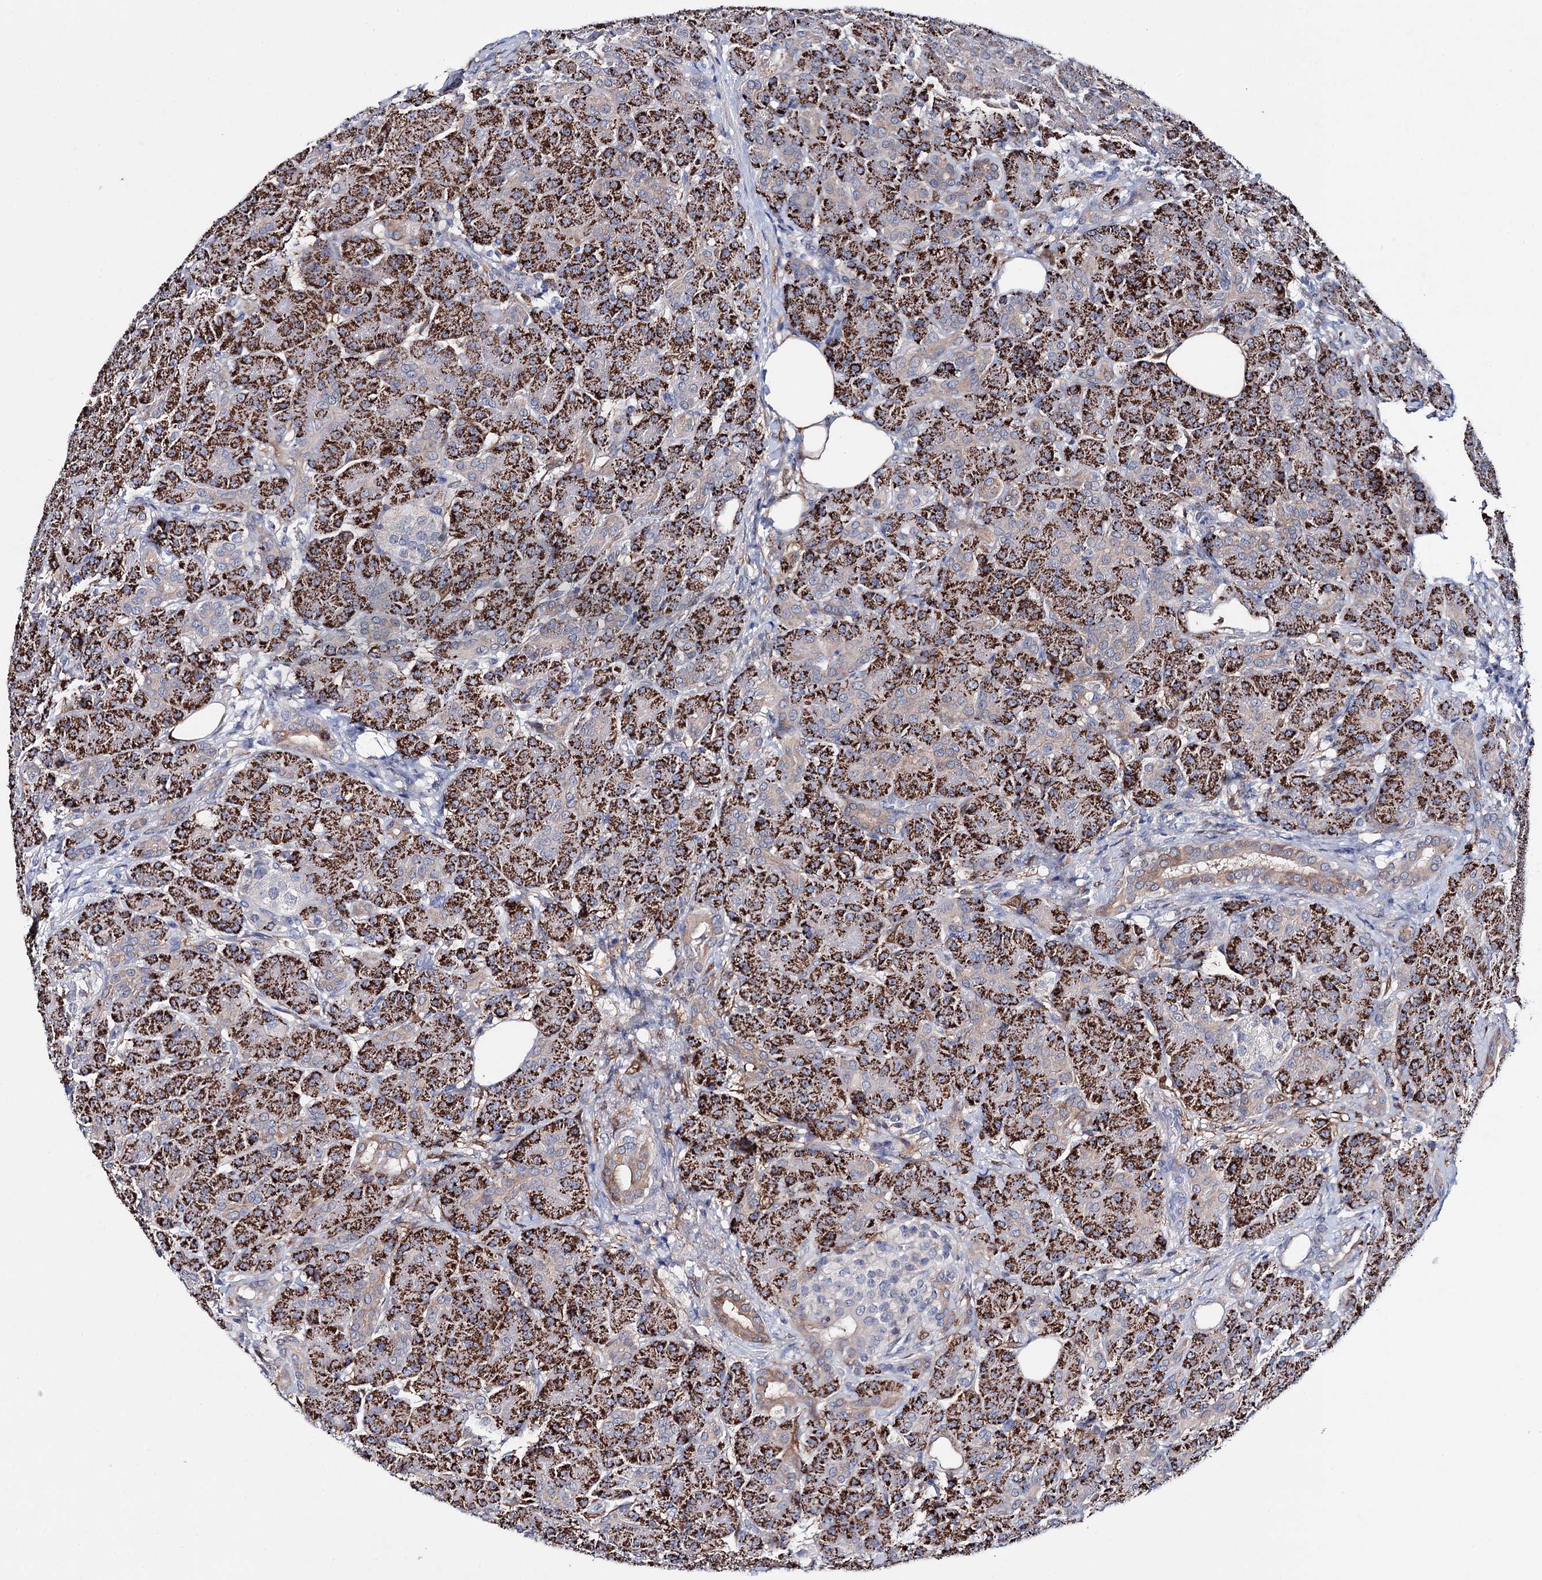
{"staining": {"intensity": "strong", "quantity": ">75%", "location": "cytoplasmic/membranous"}, "tissue": "pancreas", "cell_type": "Exocrine glandular cells", "image_type": "normal", "snomed": [{"axis": "morphology", "description": "Normal tissue, NOS"}, {"axis": "topography", "description": "Pancreas"}], "caption": "DAB immunohistochemical staining of unremarkable human pancreas reveals strong cytoplasmic/membranous protein expression in approximately >75% of exocrine glandular cells.", "gene": "LYZL4", "patient": {"sex": "male", "age": 63}}